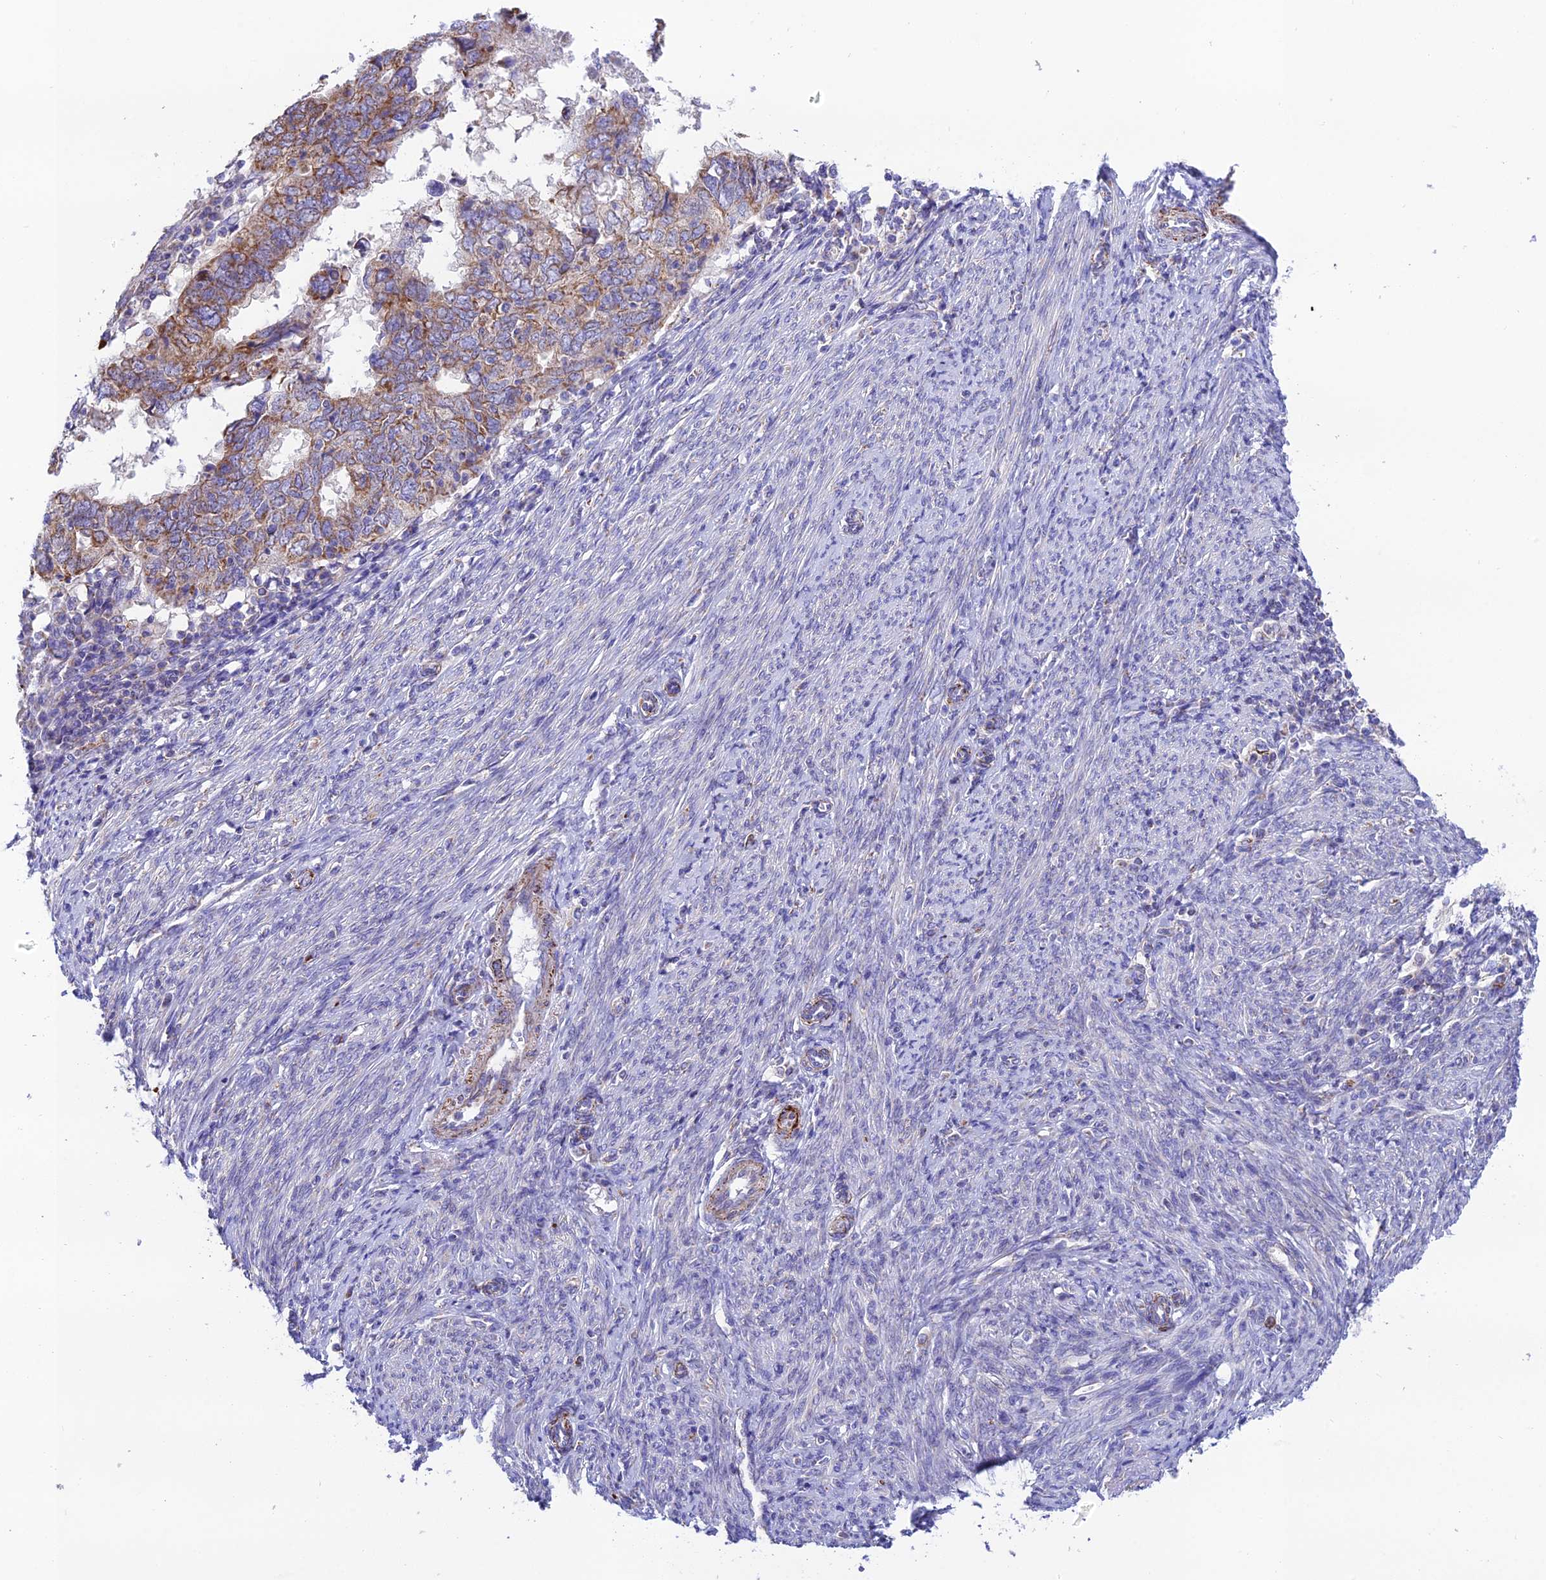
{"staining": {"intensity": "moderate", "quantity": ">75%", "location": "cytoplasmic/membranous"}, "tissue": "endometrial cancer", "cell_type": "Tumor cells", "image_type": "cancer", "snomed": [{"axis": "morphology", "description": "Adenocarcinoma, NOS"}, {"axis": "topography", "description": "Uterus"}], "caption": "A brown stain labels moderate cytoplasmic/membranous staining of a protein in human adenocarcinoma (endometrial) tumor cells.", "gene": "HSDL2", "patient": {"sex": "female", "age": 77}}